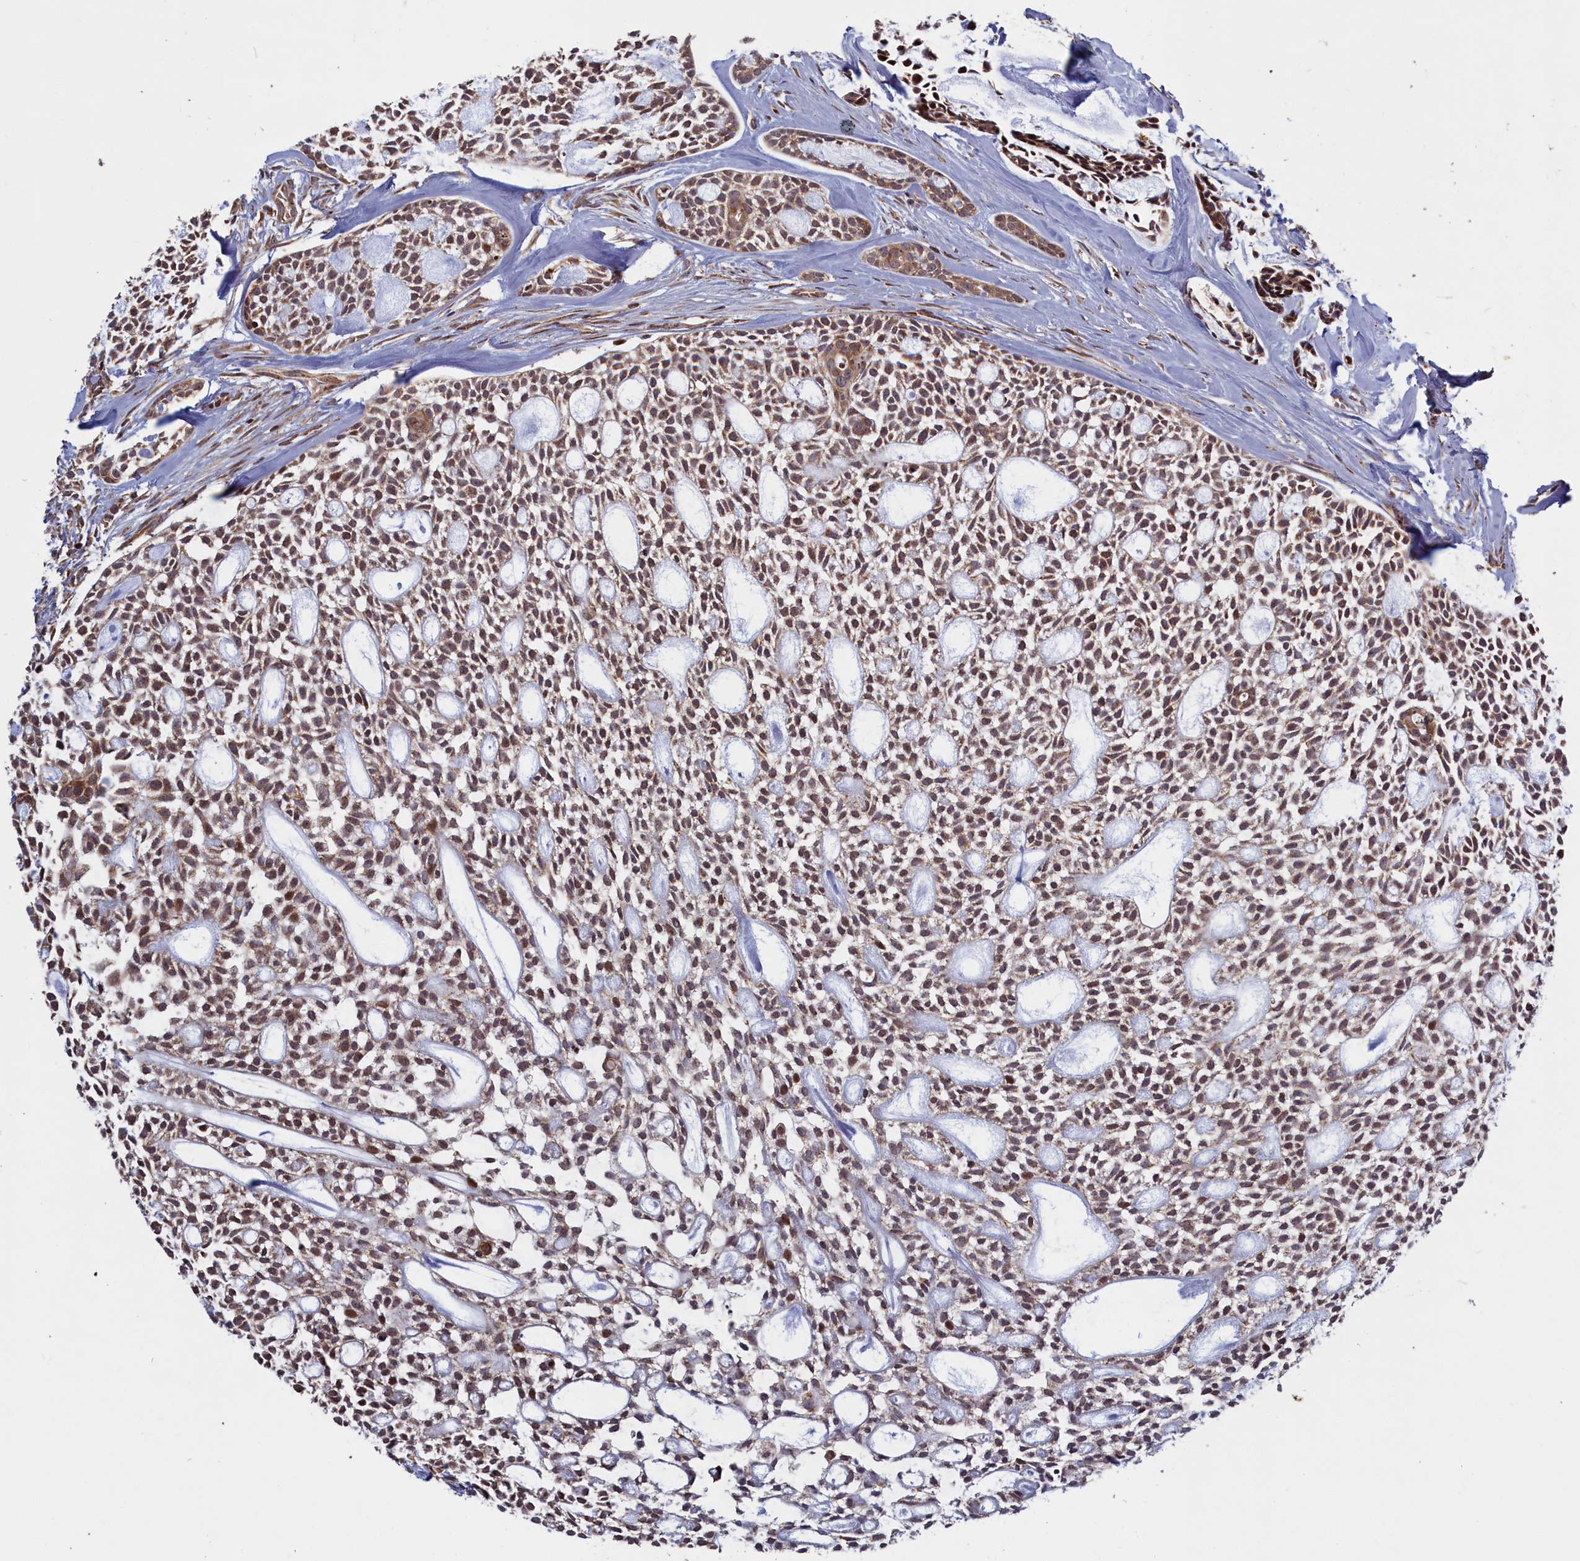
{"staining": {"intensity": "moderate", "quantity": ">75%", "location": "cytoplasmic/membranous,nuclear"}, "tissue": "head and neck cancer", "cell_type": "Tumor cells", "image_type": "cancer", "snomed": [{"axis": "morphology", "description": "Adenocarcinoma, NOS"}, {"axis": "topography", "description": "Subcutis"}, {"axis": "topography", "description": "Head-Neck"}], "caption": "Immunohistochemical staining of head and neck adenocarcinoma reveals medium levels of moderate cytoplasmic/membranous and nuclear staining in about >75% of tumor cells.", "gene": "PLA2G10", "patient": {"sex": "female", "age": 73}}